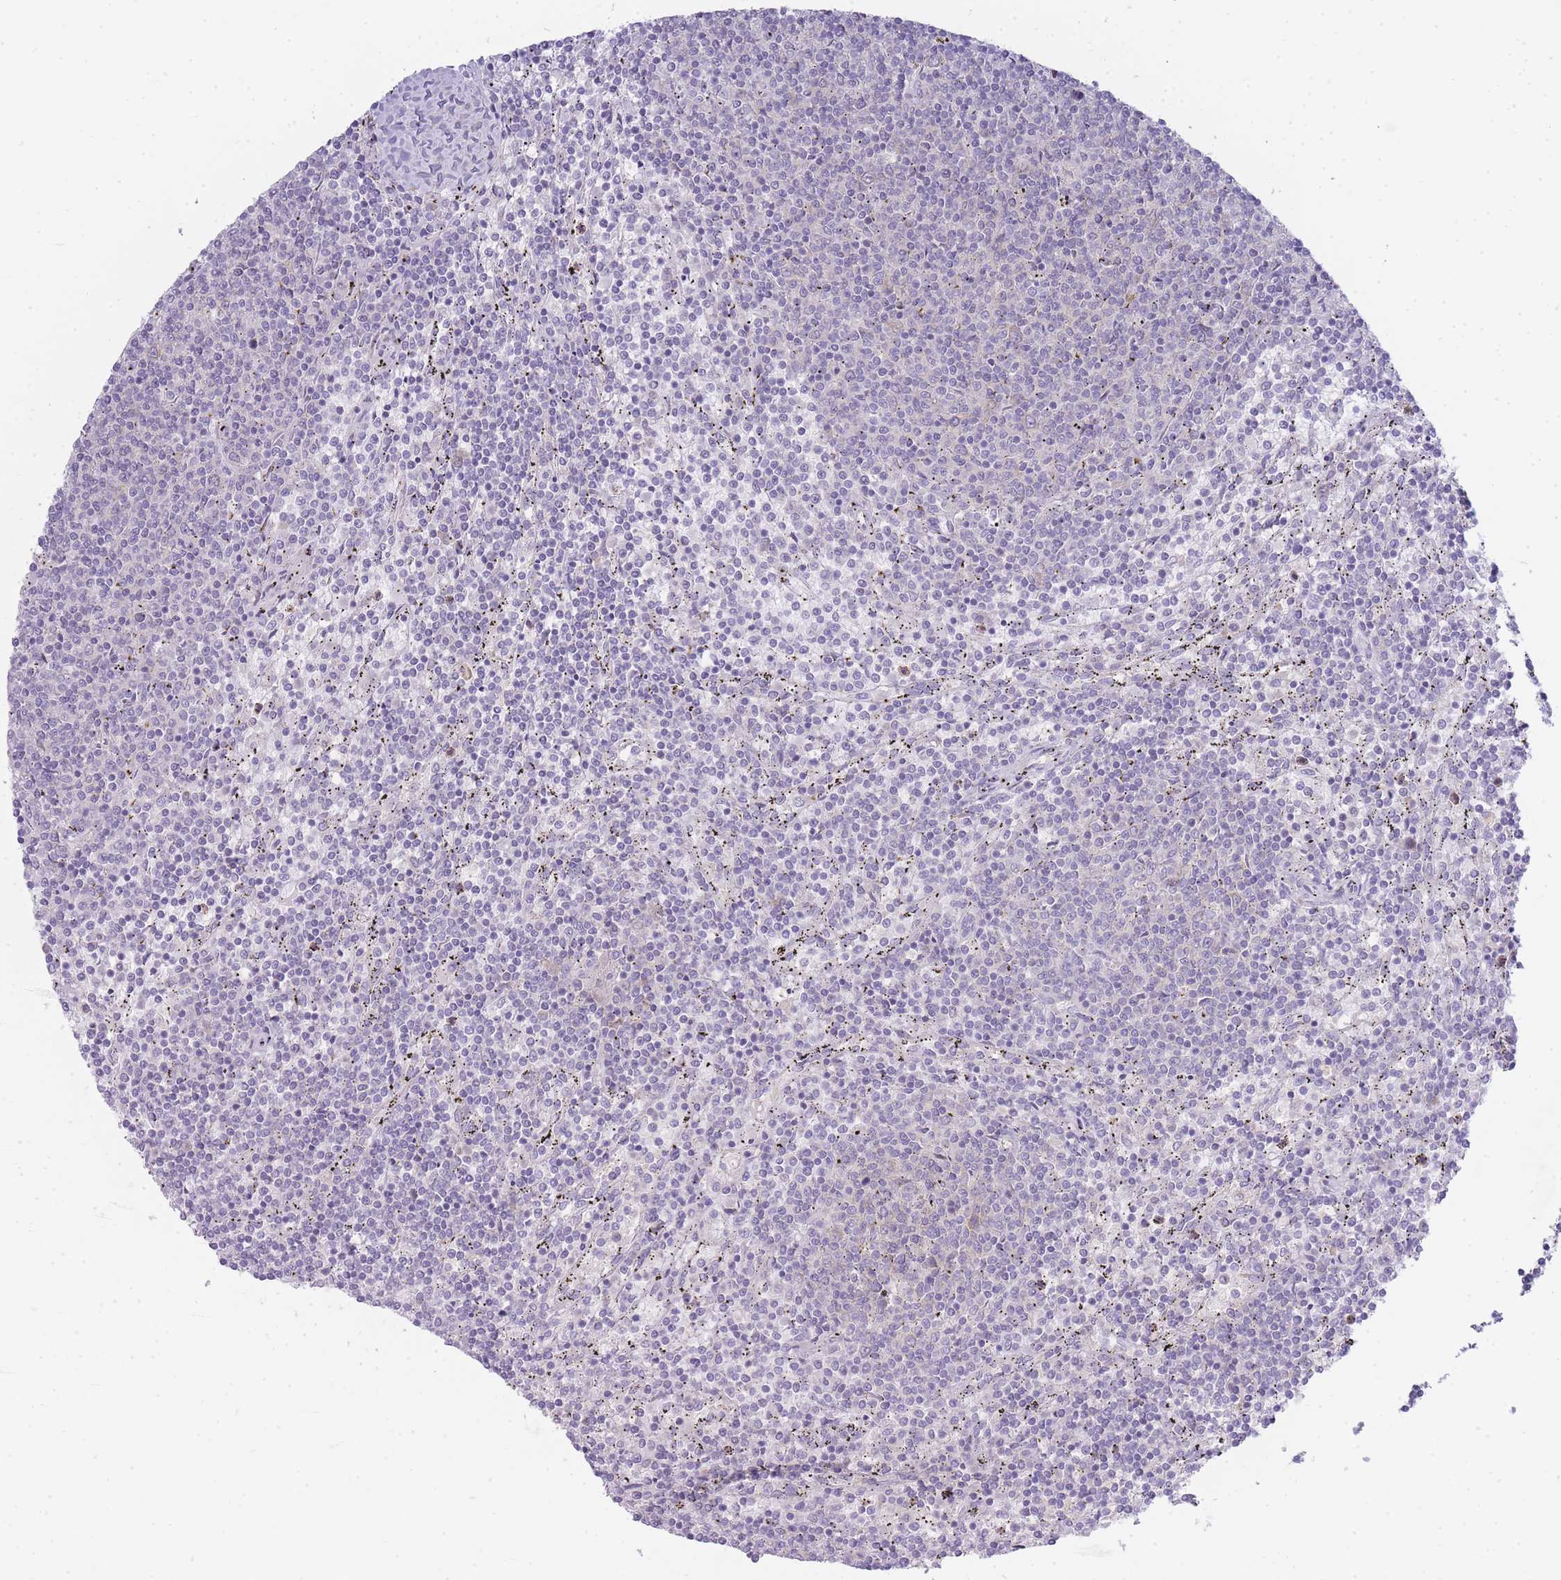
{"staining": {"intensity": "negative", "quantity": "none", "location": "none"}, "tissue": "lymphoma", "cell_type": "Tumor cells", "image_type": "cancer", "snomed": [{"axis": "morphology", "description": "Malignant lymphoma, non-Hodgkin's type, Low grade"}, {"axis": "topography", "description": "Spleen"}], "caption": "Tumor cells are negative for protein expression in human malignant lymphoma, non-Hodgkin's type (low-grade).", "gene": "OR5L2", "patient": {"sex": "female", "age": 50}}